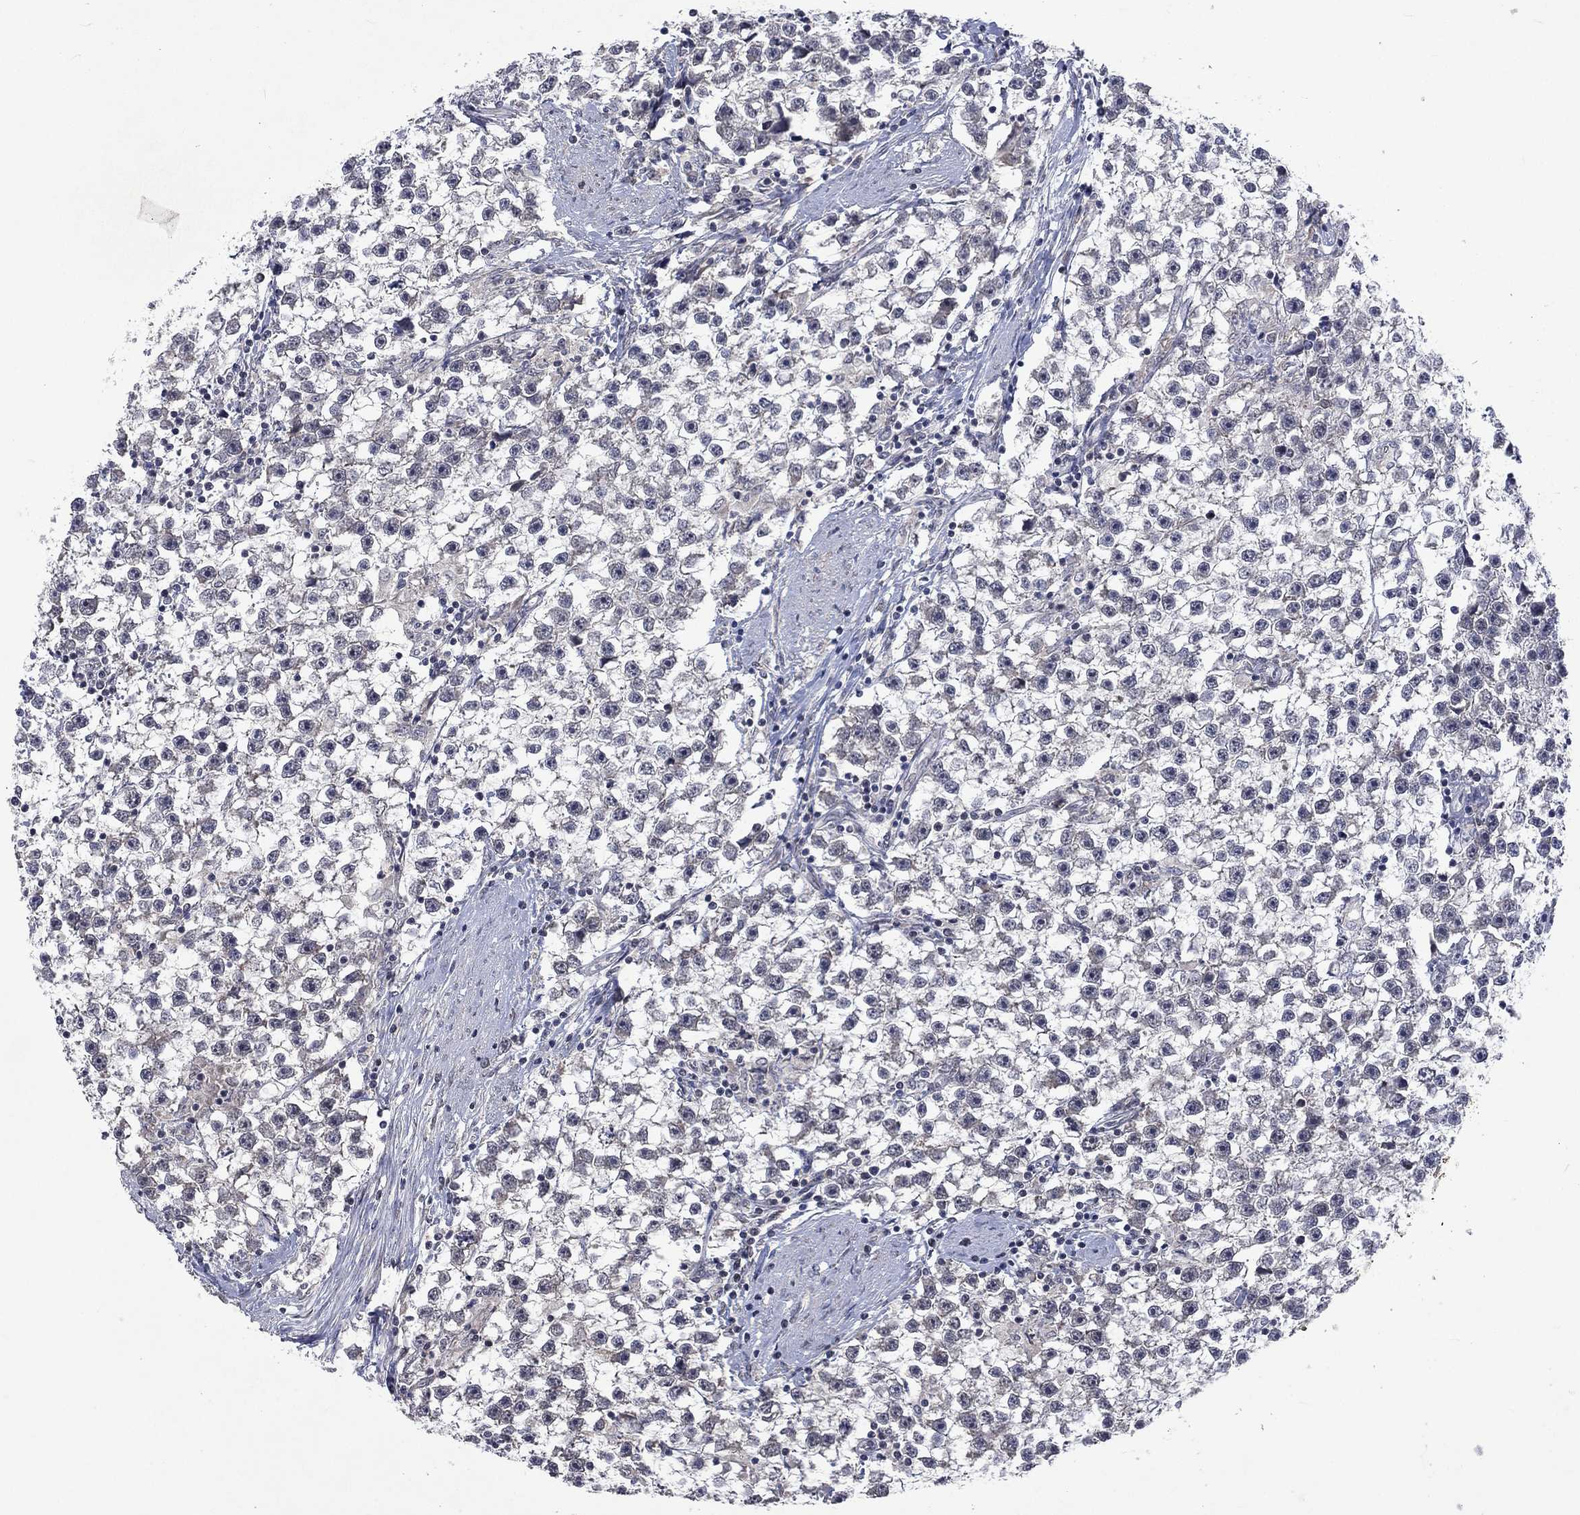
{"staining": {"intensity": "negative", "quantity": "none", "location": "none"}, "tissue": "testis cancer", "cell_type": "Tumor cells", "image_type": "cancer", "snomed": [{"axis": "morphology", "description": "Seminoma, NOS"}, {"axis": "topography", "description": "Testis"}], "caption": "This is an immunohistochemistry histopathology image of human testis cancer (seminoma). There is no expression in tumor cells.", "gene": "PPP1R9A", "patient": {"sex": "male", "age": 59}}